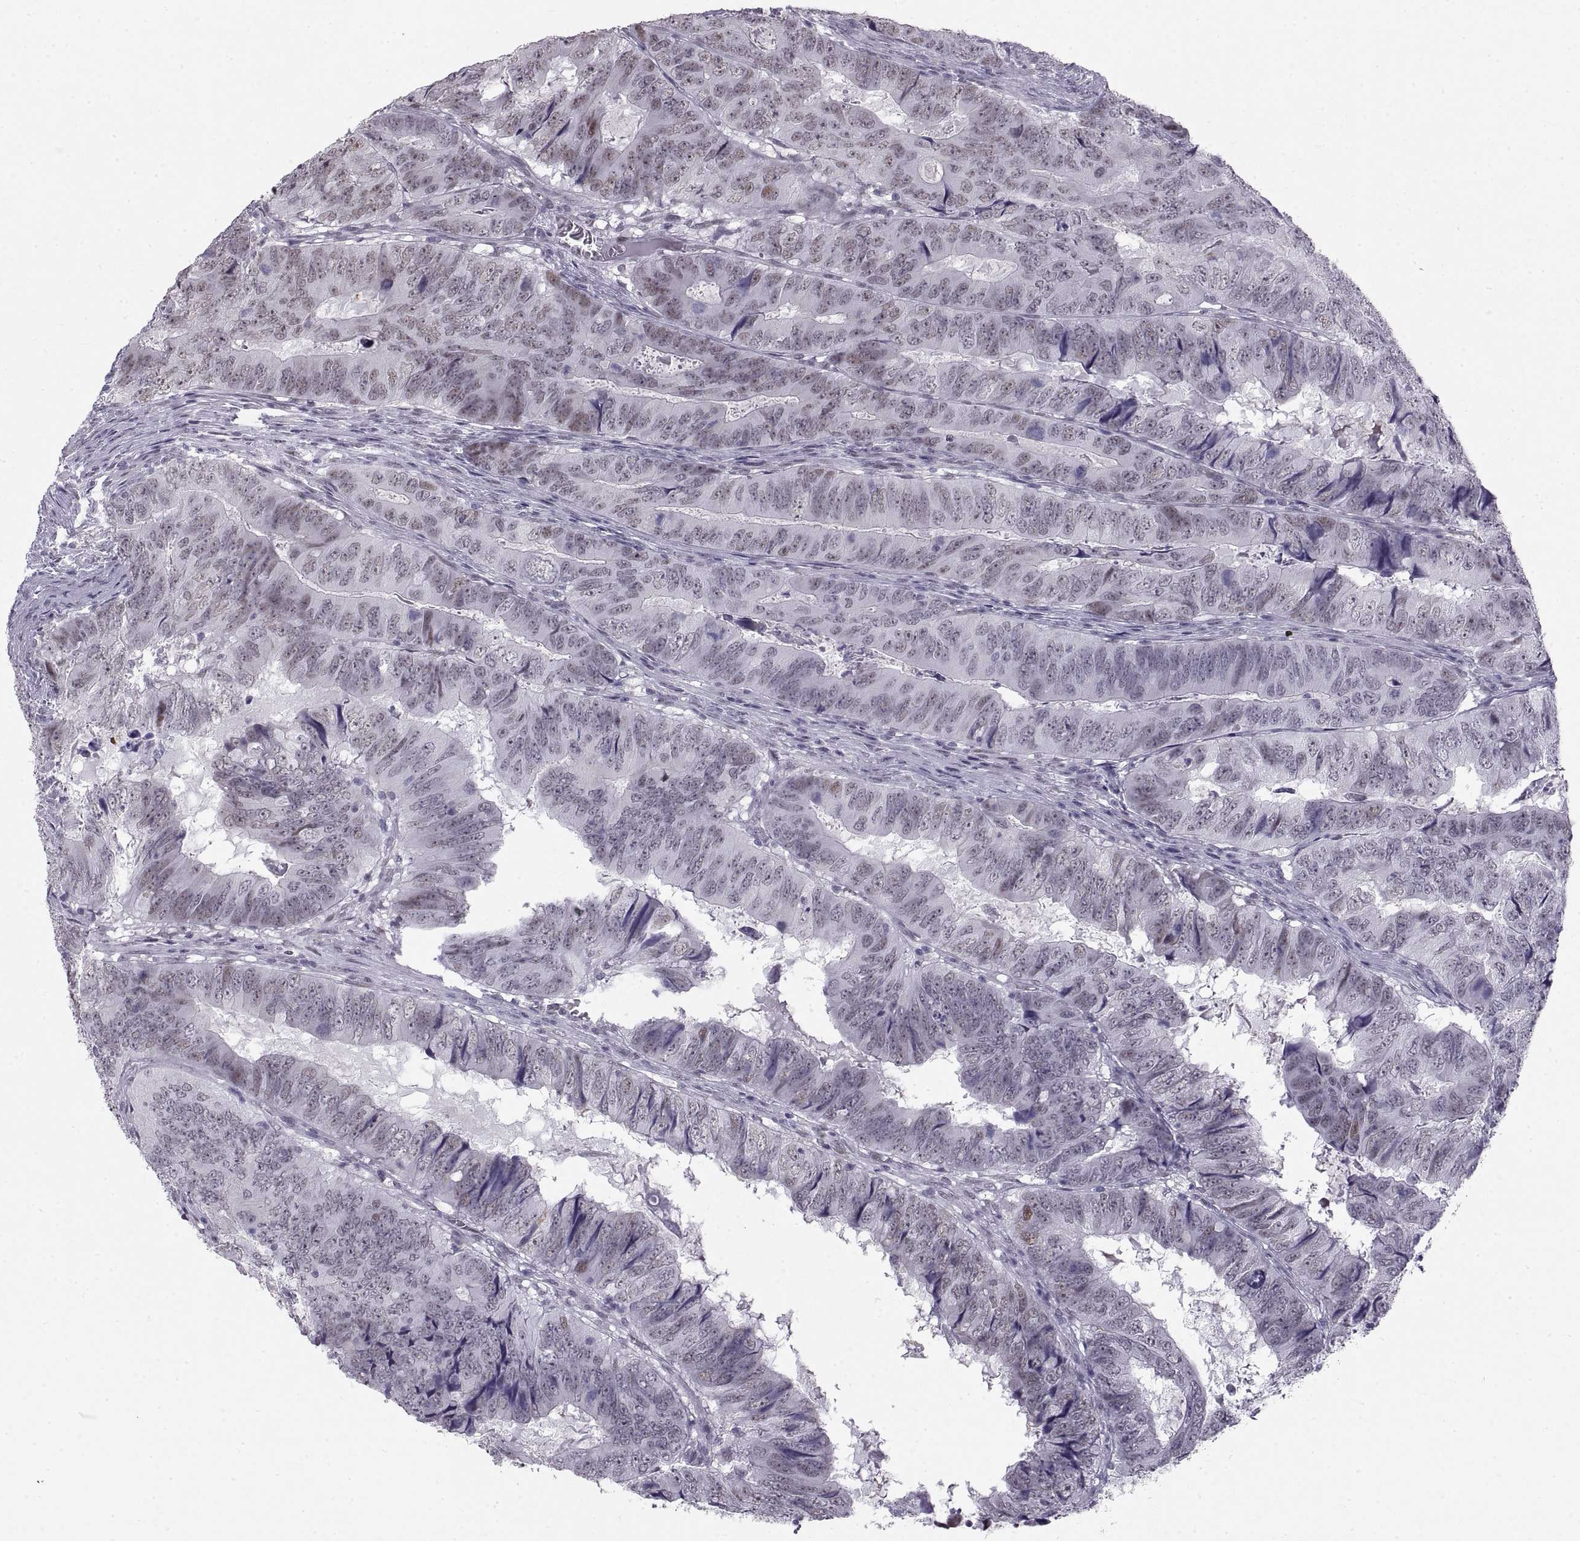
{"staining": {"intensity": "weak", "quantity": "<25%", "location": "cytoplasmic/membranous,nuclear"}, "tissue": "colorectal cancer", "cell_type": "Tumor cells", "image_type": "cancer", "snomed": [{"axis": "morphology", "description": "Adenocarcinoma, NOS"}, {"axis": "topography", "description": "Colon"}], "caption": "Image shows no significant protein staining in tumor cells of colorectal adenocarcinoma. (IHC, brightfield microscopy, high magnification).", "gene": "NANOS3", "patient": {"sex": "male", "age": 79}}